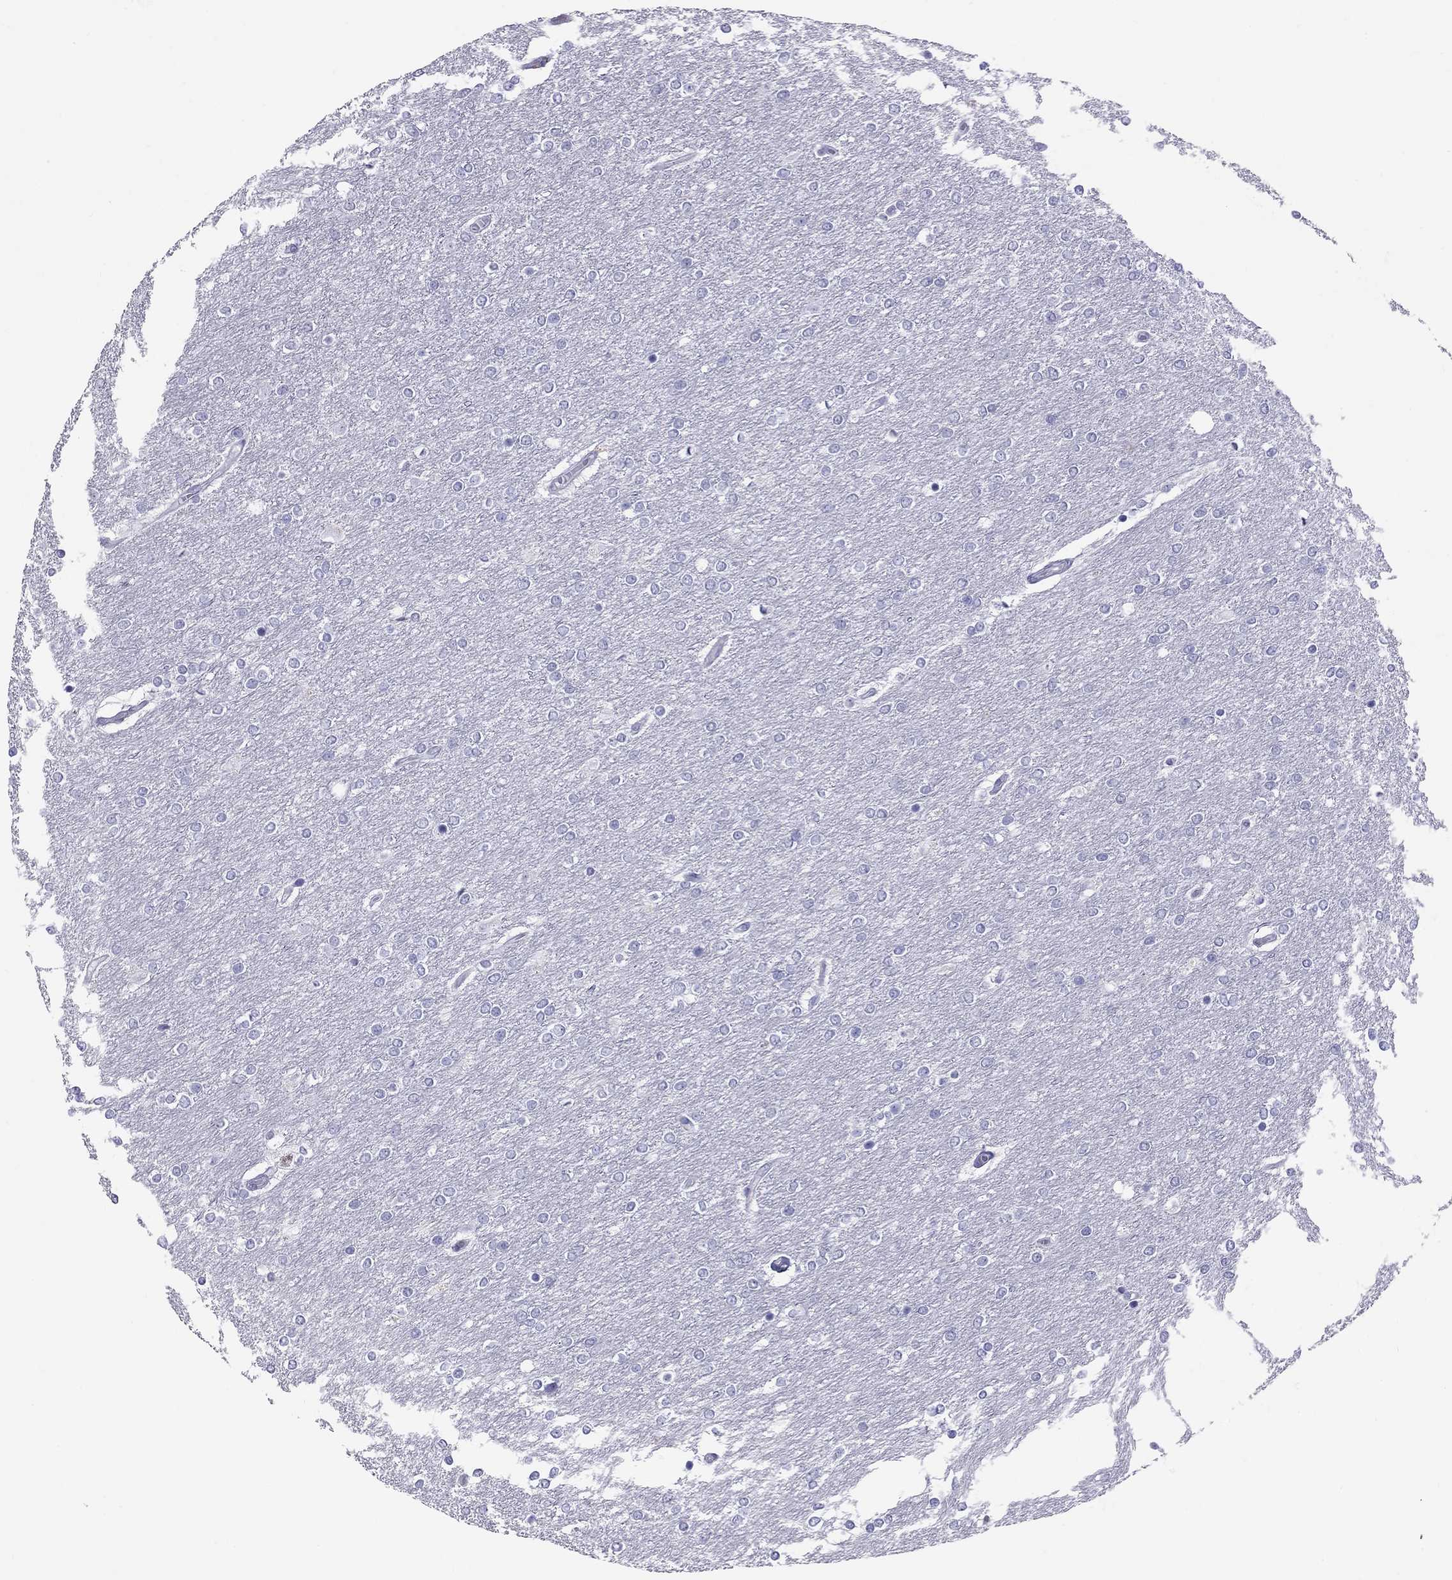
{"staining": {"intensity": "negative", "quantity": "none", "location": "none"}, "tissue": "glioma", "cell_type": "Tumor cells", "image_type": "cancer", "snomed": [{"axis": "morphology", "description": "Glioma, malignant, High grade"}, {"axis": "topography", "description": "Brain"}], "caption": "High magnification brightfield microscopy of malignant high-grade glioma stained with DAB (brown) and counterstained with hematoxylin (blue): tumor cells show no significant positivity. (DAB (3,3'-diaminobenzidine) immunohistochemistry (IHC), high magnification).", "gene": "FSCN3", "patient": {"sex": "female", "age": 61}}